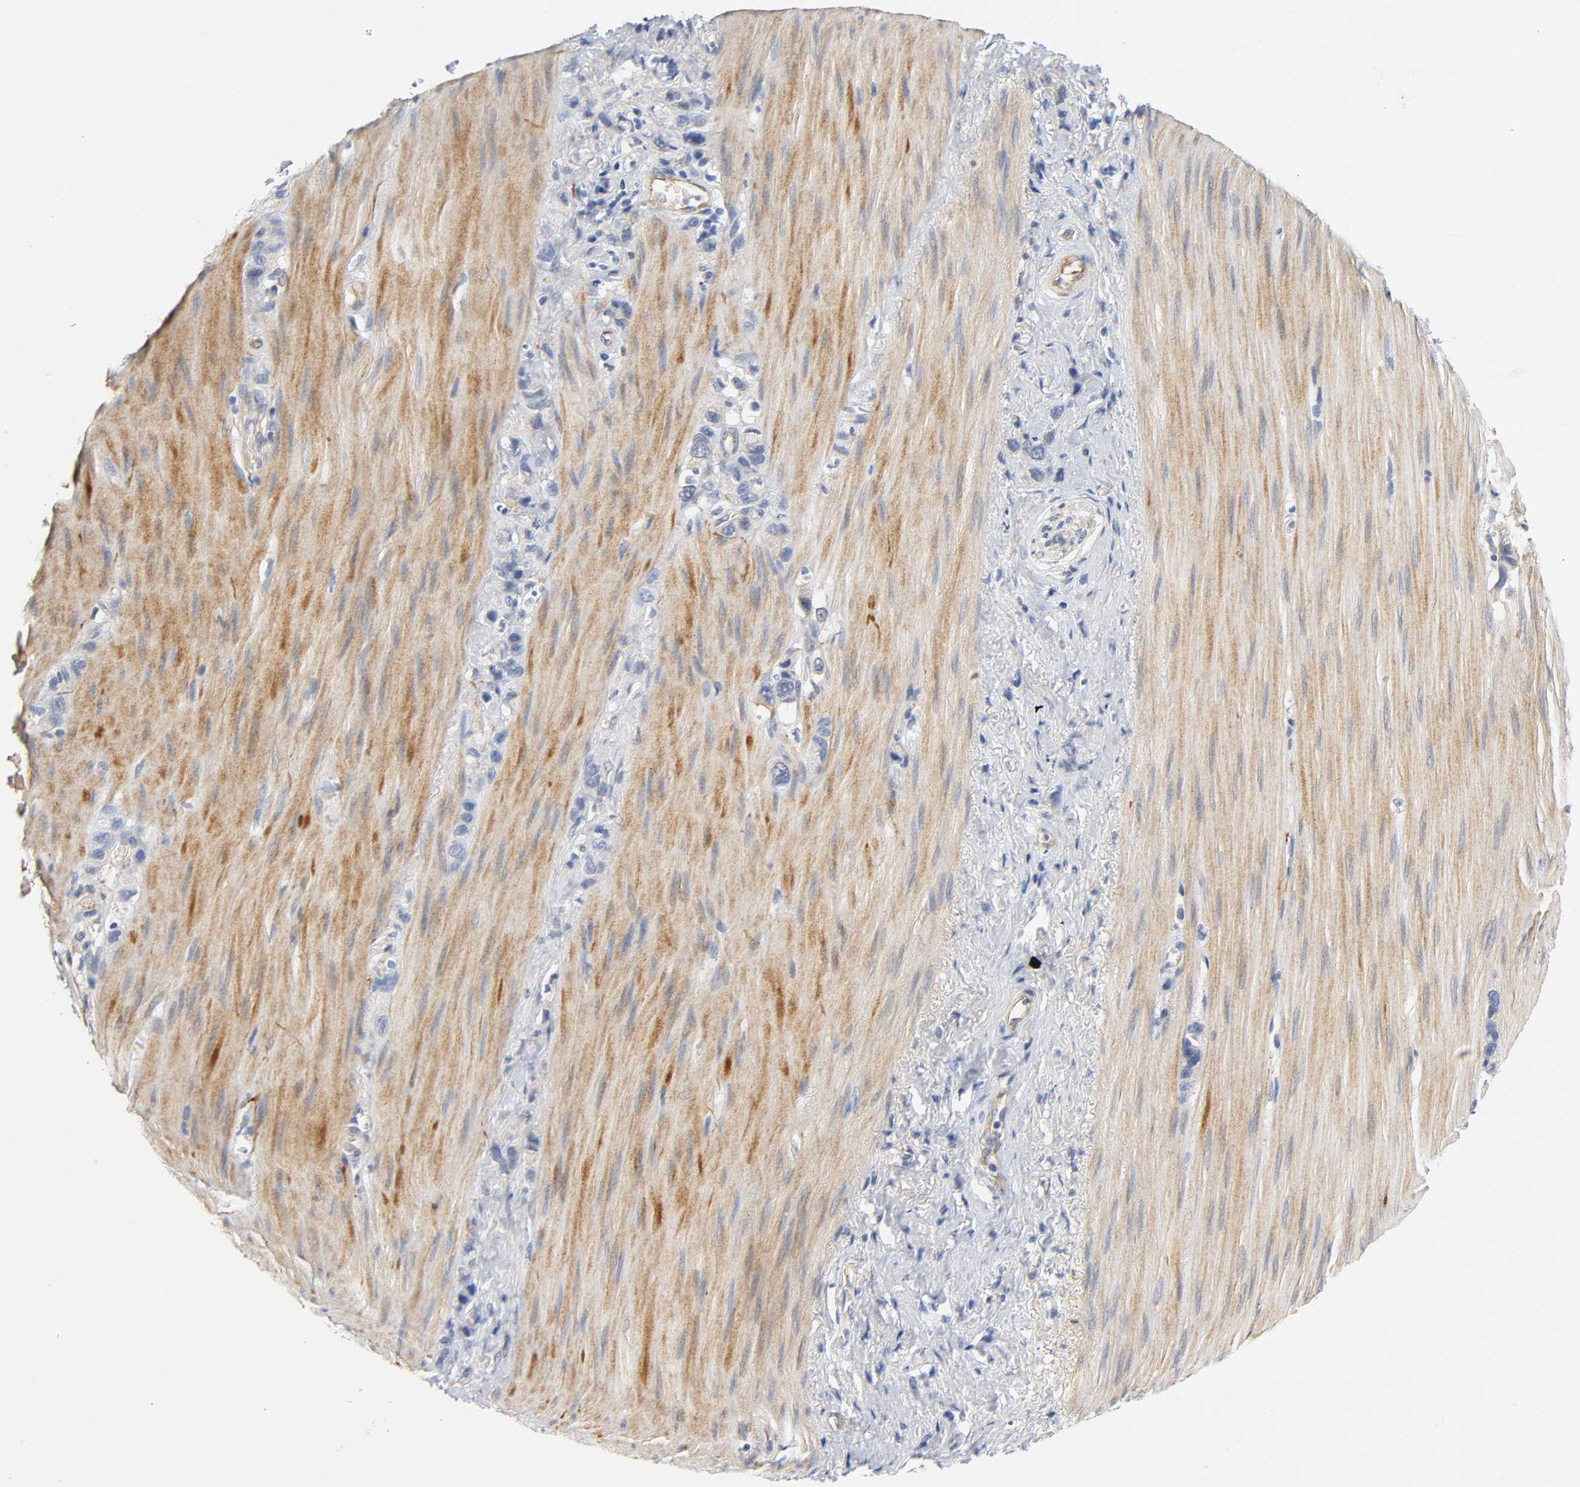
{"staining": {"intensity": "weak", "quantity": "25%-75%", "location": "cytoplasmic/membranous"}, "tissue": "stomach cancer", "cell_type": "Tumor cells", "image_type": "cancer", "snomed": [{"axis": "morphology", "description": "Normal tissue, NOS"}, {"axis": "morphology", "description": "Adenocarcinoma, NOS"}, {"axis": "morphology", "description": "Adenocarcinoma, High grade"}, {"axis": "topography", "description": "Stomach, upper"}, {"axis": "topography", "description": "Stomach"}], "caption": "The micrograph reveals immunohistochemical staining of adenocarcinoma (stomach). There is weak cytoplasmic/membranous positivity is identified in approximately 25%-75% of tumor cells. The protein is stained brown, and the nuclei are stained in blue (DAB IHC with brightfield microscopy, high magnification).", "gene": "TNC", "patient": {"sex": "female", "age": 65}}